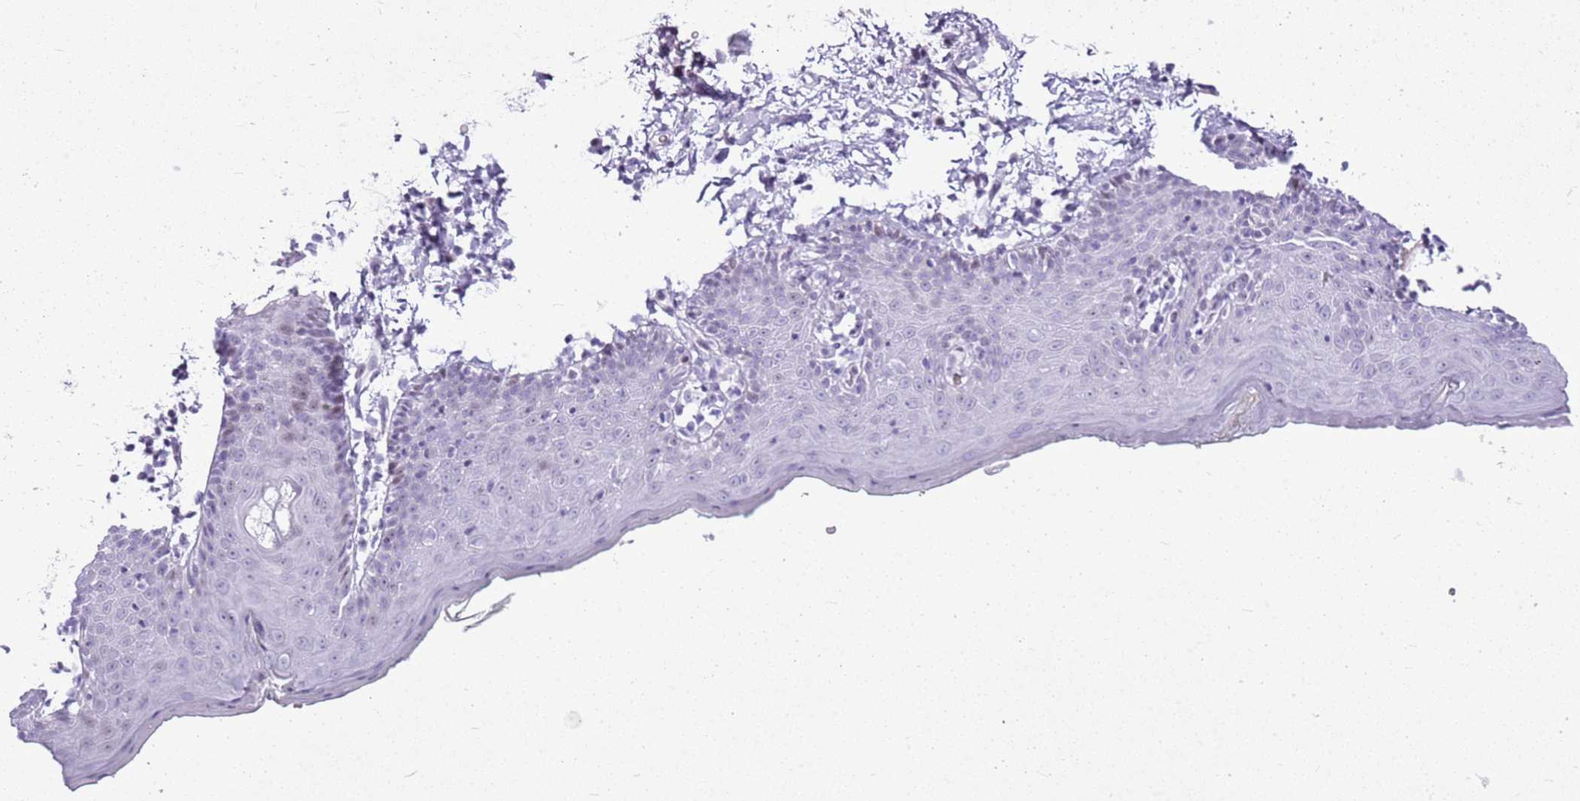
{"staining": {"intensity": "negative", "quantity": "none", "location": "none"}, "tissue": "skin", "cell_type": "Epidermal cells", "image_type": "normal", "snomed": [{"axis": "morphology", "description": "Normal tissue, NOS"}, {"axis": "topography", "description": "Vulva"}], "caption": "Immunohistochemistry of unremarkable human skin shows no staining in epidermal cells.", "gene": "ASIP", "patient": {"sex": "female", "age": 66}}